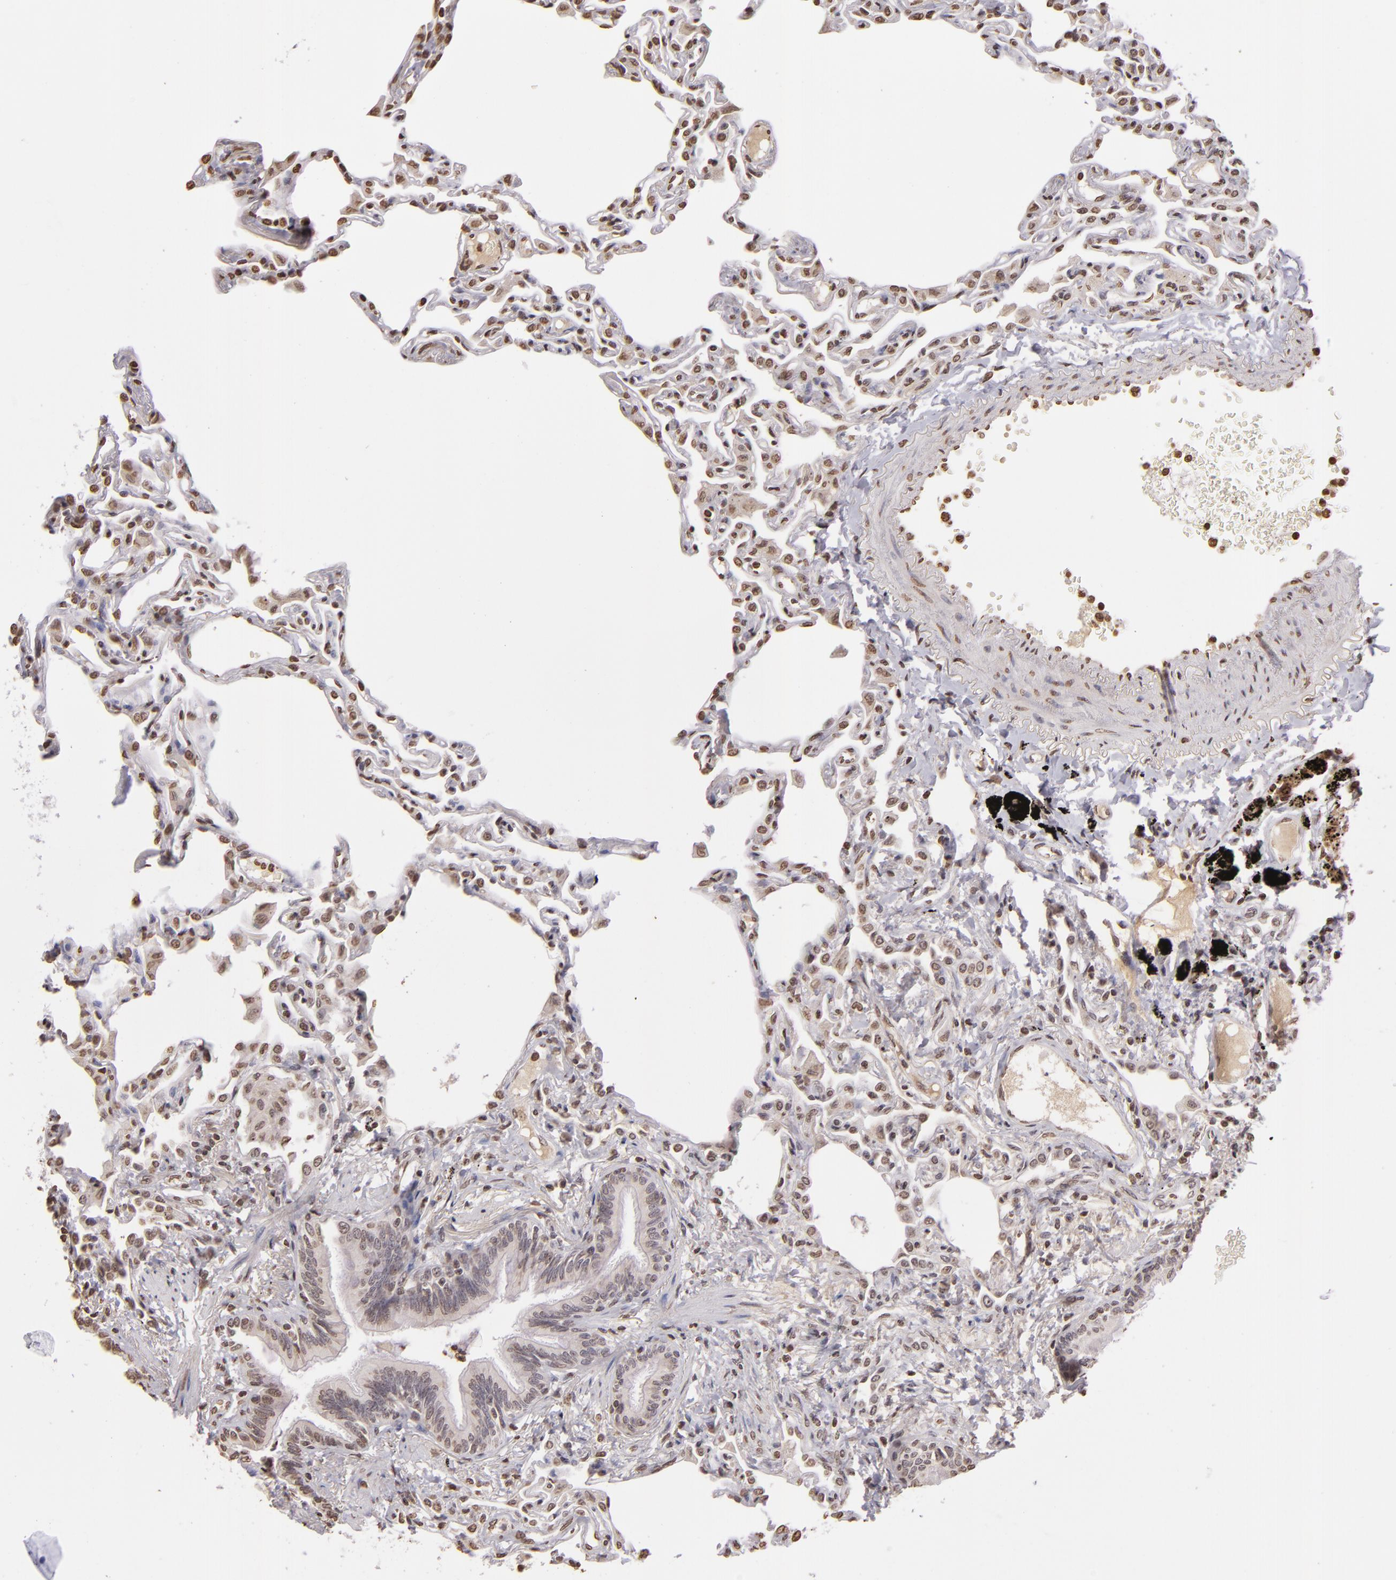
{"staining": {"intensity": "moderate", "quantity": ">75%", "location": "nuclear"}, "tissue": "lung", "cell_type": "Alveolar cells", "image_type": "normal", "snomed": [{"axis": "morphology", "description": "Normal tissue, NOS"}, {"axis": "topography", "description": "Lung"}], "caption": "Immunohistochemical staining of benign human lung displays moderate nuclear protein staining in about >75% of alveolar cells. (IHC, brightfield microscopy, high magnification).", "gene": "THRB", "patient": {"sex": "female", "age": 49}}